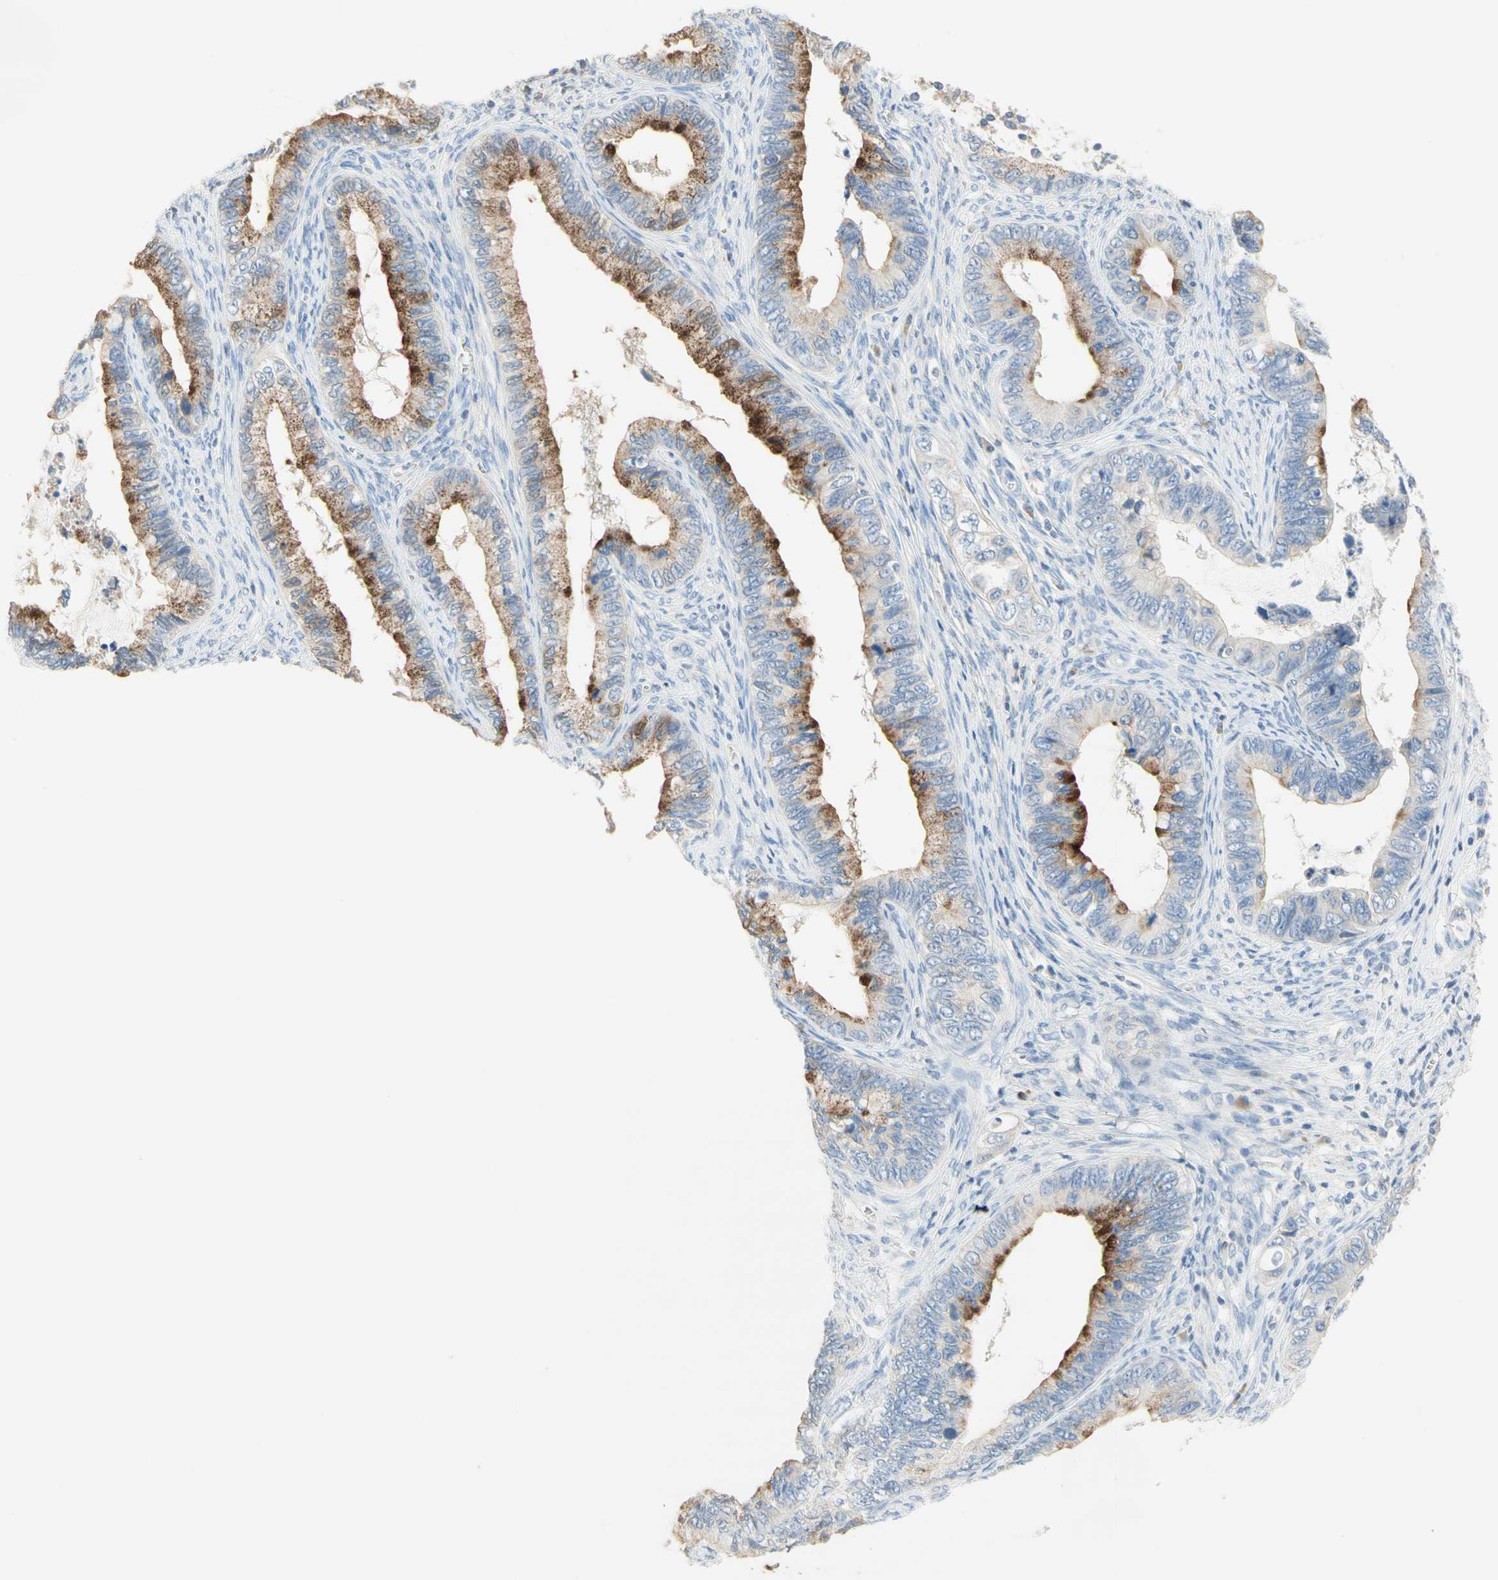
{"staining": {"intensity": "moderate", "quantity": "25%-75%", "location": "cytoplasmic/membranous"}, "tissue": "cervical cancer", "cell_type": "Tumor cells", "image_type": "cancer", "snomed": [{"axis": "morphology", "description": "Adenocarcinoma, NOS"}, {"axis": "topography", "description": "Cervix"}], "caption": "Cervical adenocarcinoma was stained to show a protein in brown. There is medium levels of moderate cytoplasmic/membranous positivity in about 25%-75% of tumor cells.", "gene": "NECTIN4", "patient": {"sex": "female", "age": 44}}